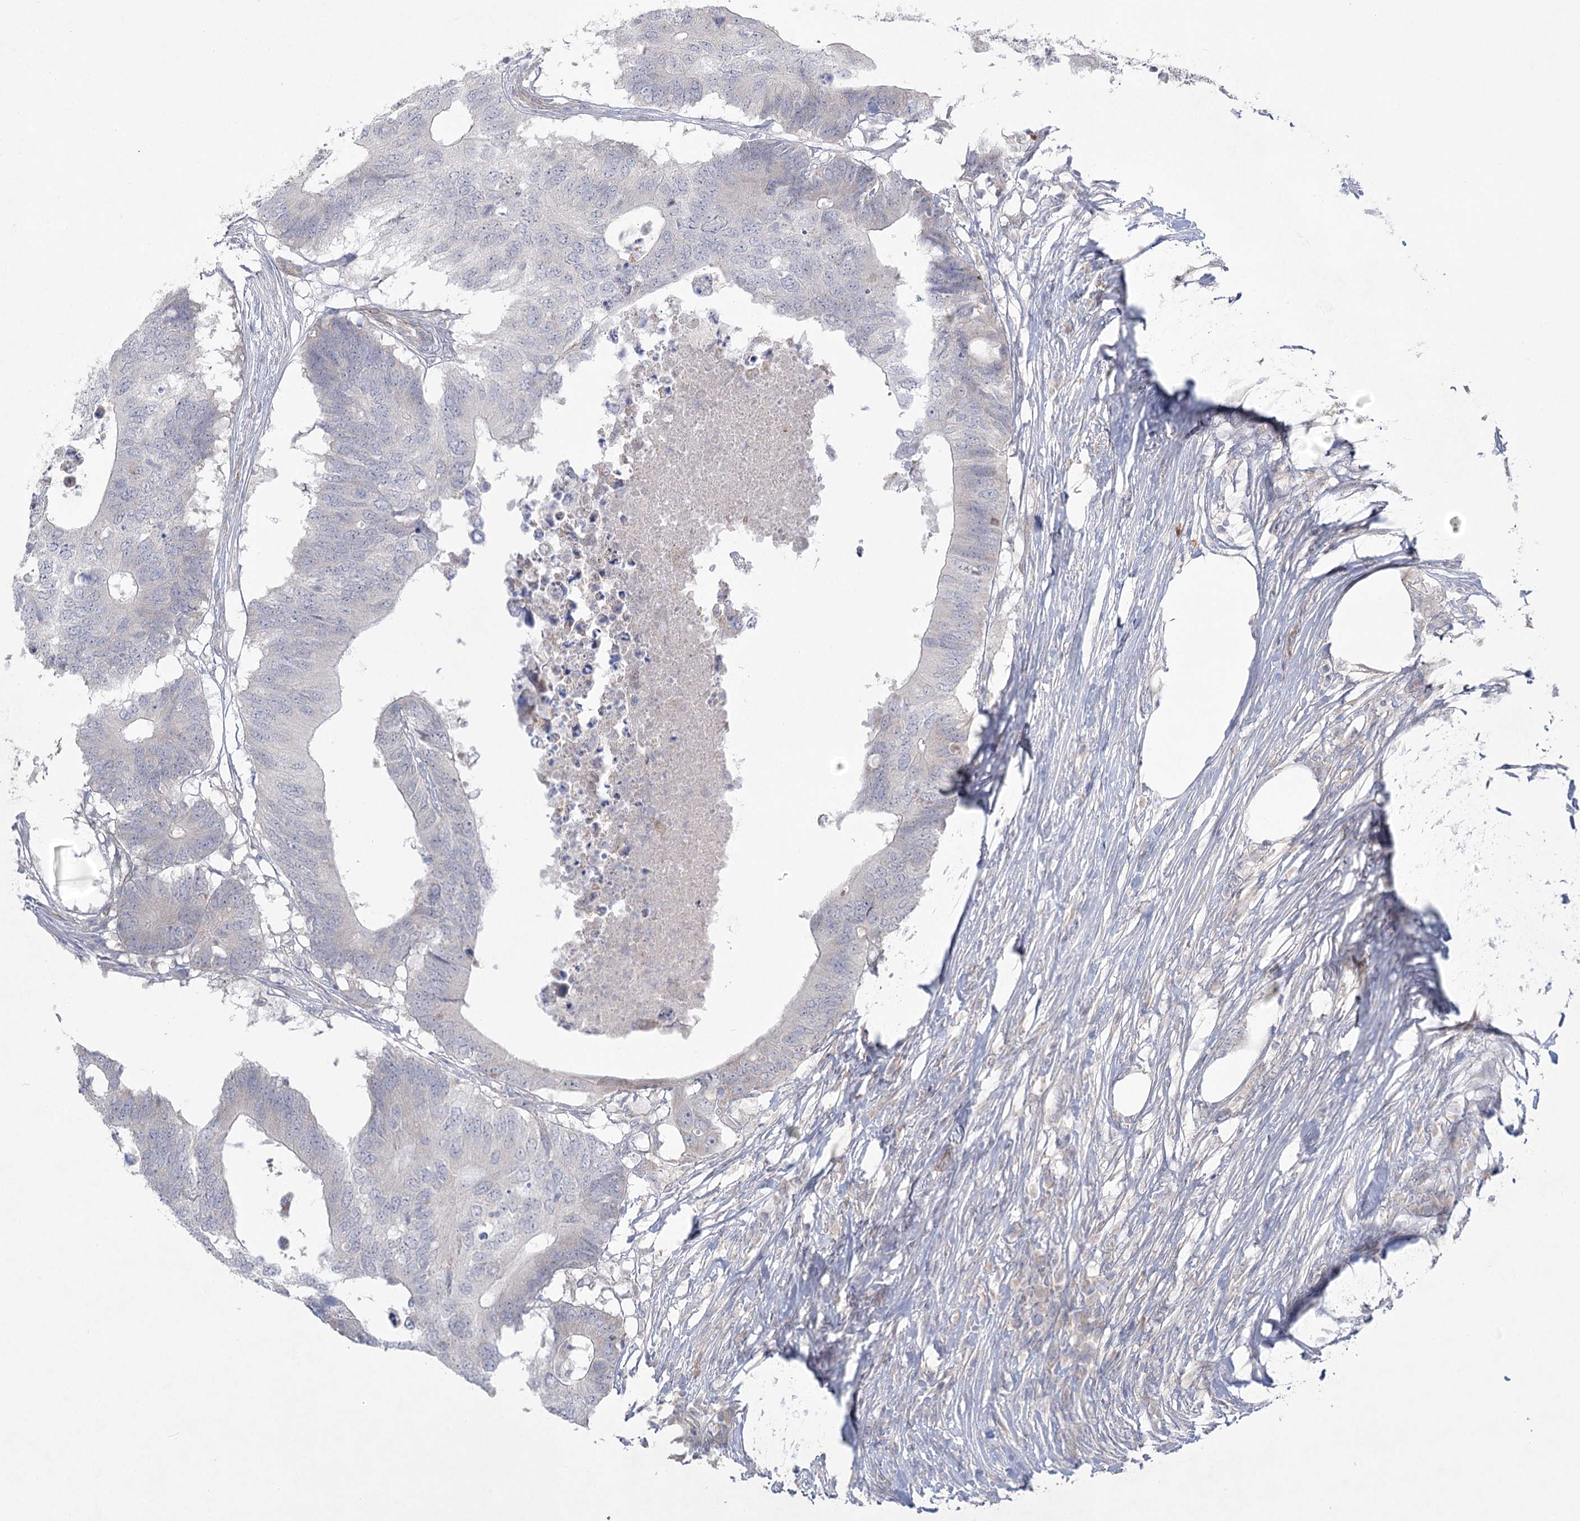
{"staining": {"intensity": "negative", "quantity": "none", "location": "none"}, "tissue": "colorectal cancer", "cell_type": "Tumor cells", "image_type": "cancer", "snomed": [{"axis": "morphology", "description": "Adenocarcinoma, NOS"}, {"axis": "topography", "description": "Colon"}], "caption": "The image demonstrates no significant staining in tumor cells of colorectal cancer.", "gene": "AMTN", "patient": {"sex": "male", "age": 71}}